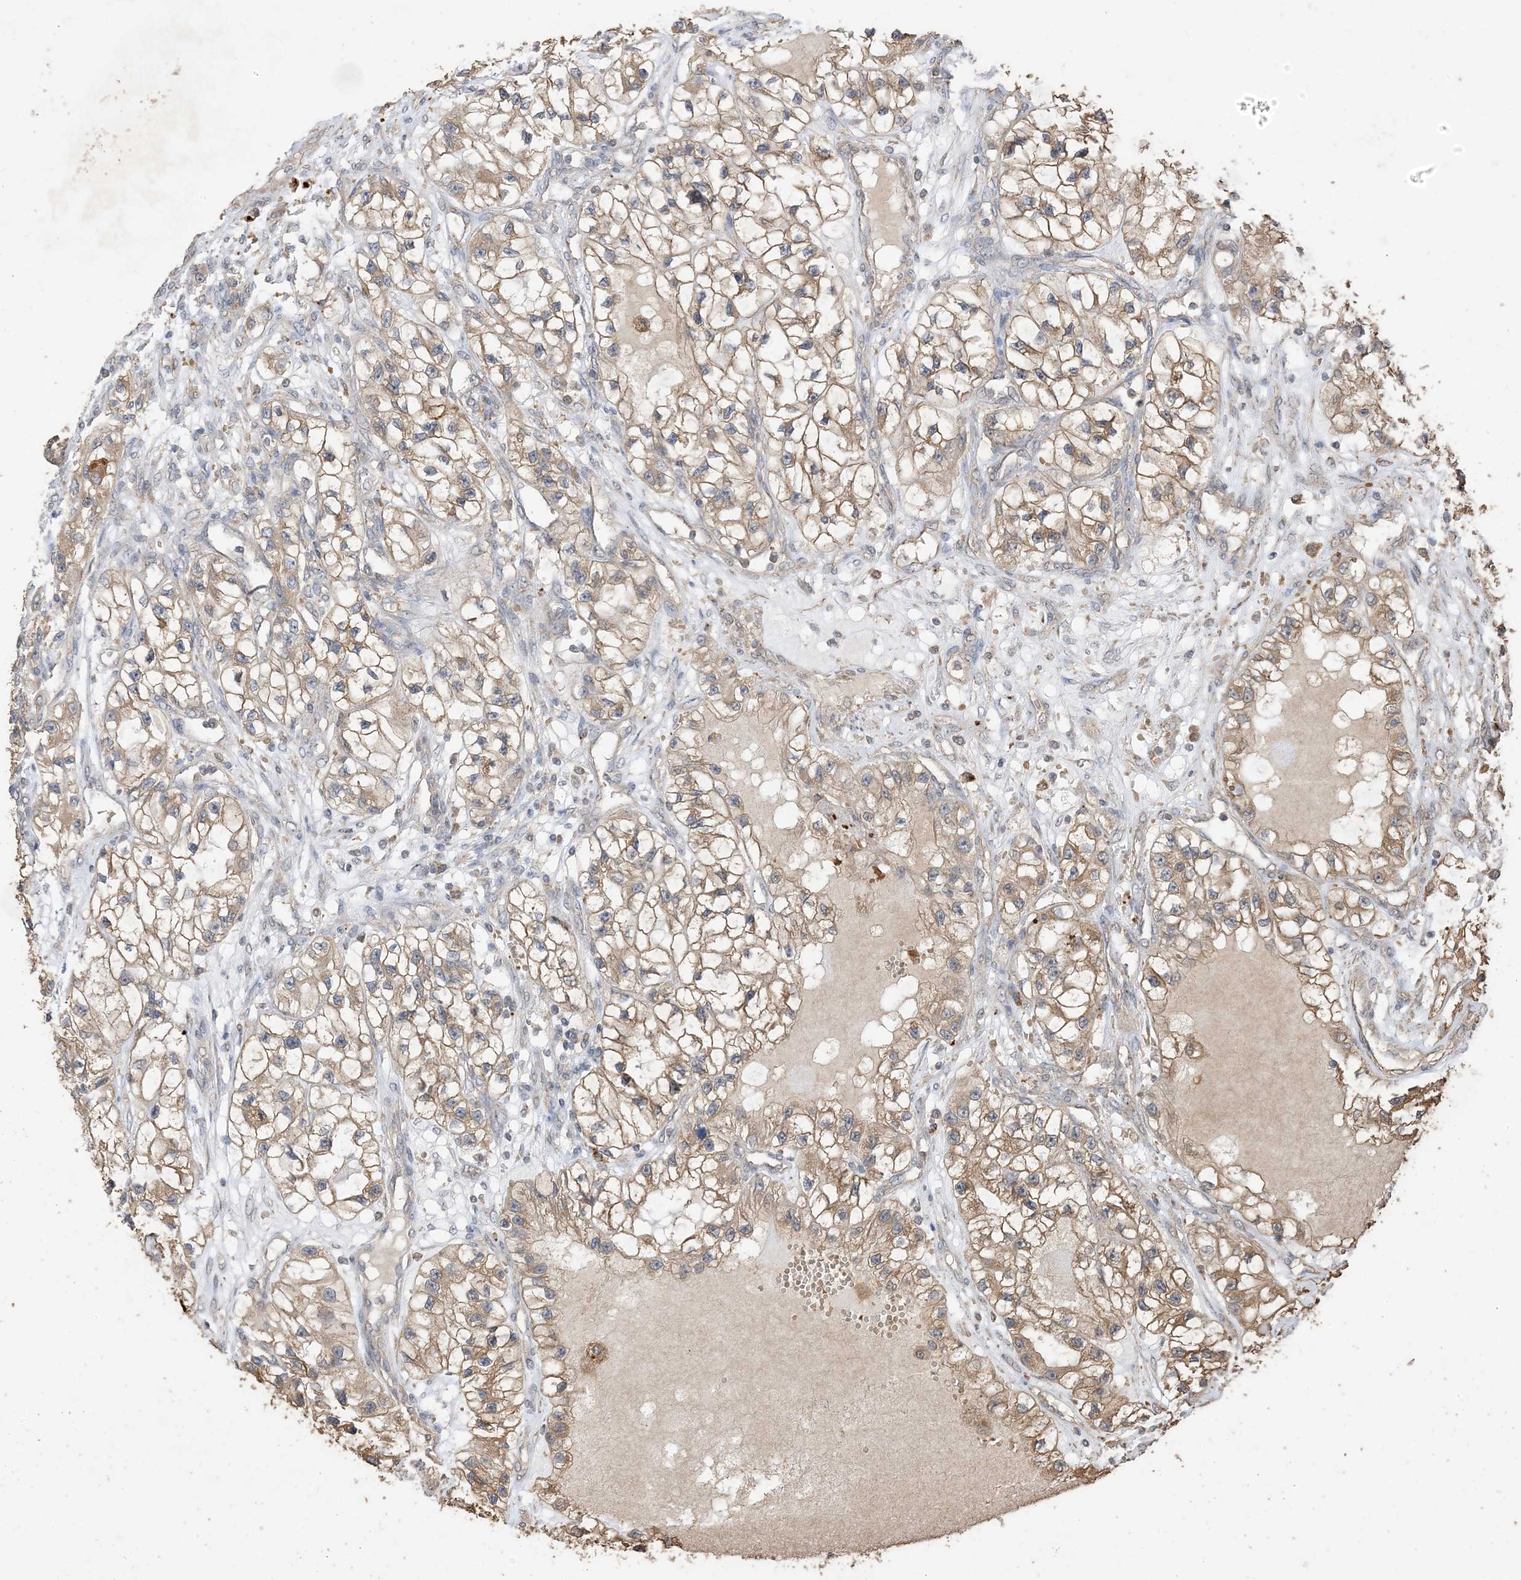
{"staining": {"intensity": "moderate", "quantity": ">75%", "location": "cytoplasmic/membranous"}, "tissue": "renal cancer", "cell_type": "Tumor cells", "image_type": "cancer", "snomed": [{"axis": "morphology", "description": "Adenocarcinoma, NOS"}, {"axis": "topography", "description": "Kidney"}], "caption": "Immunohistochemistry (DAB (3,3'-diaminobenzidine)) staining of human renal cancer shows moderate cytoplasmic/membranous protein positivity in about >75% of tumor cells.", "gene": "HPS4", "patient": {"sex": "female", "age": 57}}